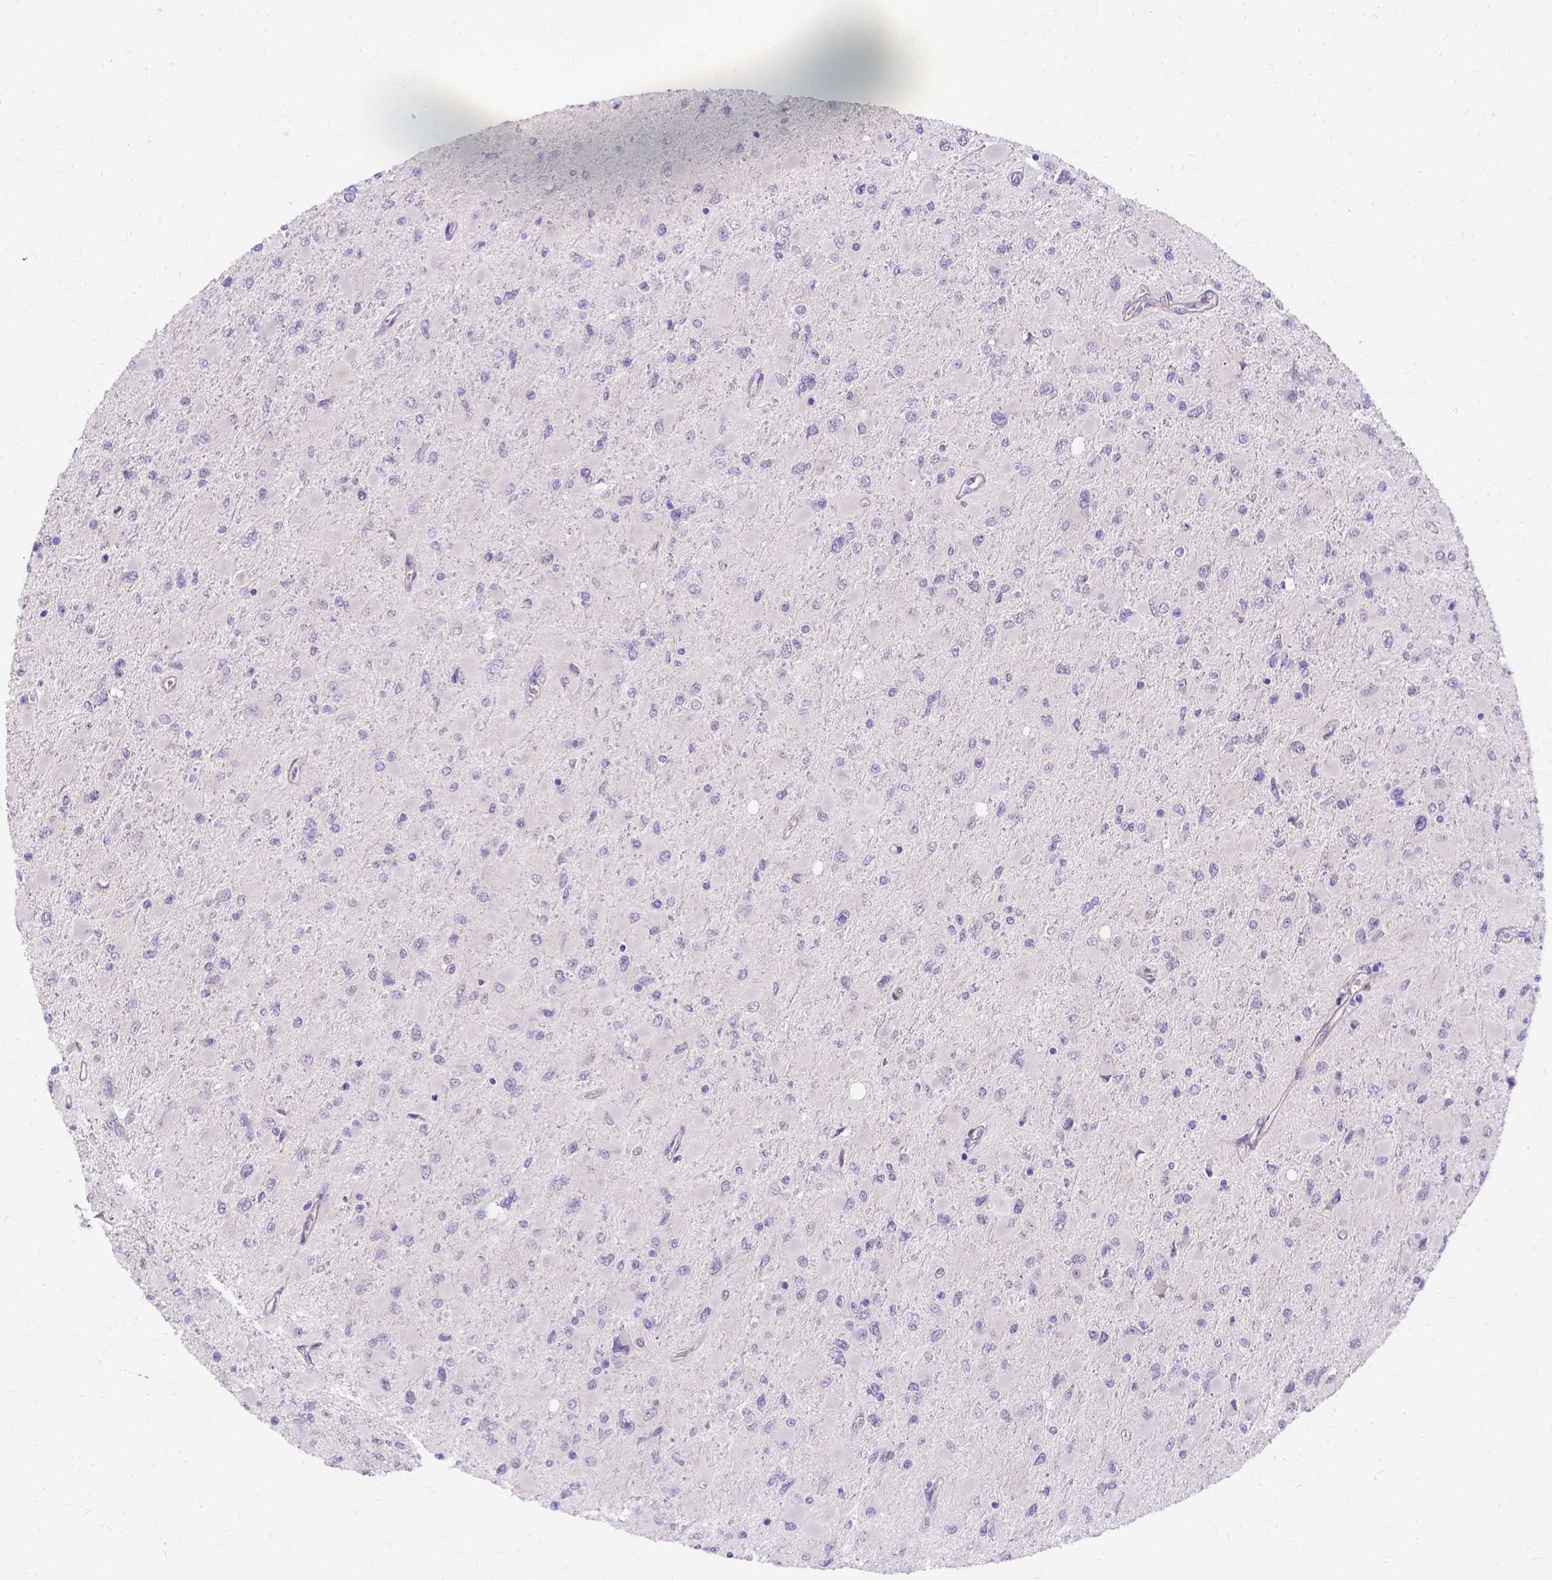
{"staining": {"intensity": "negative", "quantity": "none", "location": "none"}, "tissue": "glioma", "cell_type": "Tumor cells", "image_type": "cancer", "snomed": [{"axis": "morphology", "description": "Glioma, malignant, High grade"}, {"axis": "topography", "description": "Cerebral cortex"}], "caption": "The micrograph displays no significant expression in tumor cells of glioma.", "gene": "PALS1", "patient": {"sex": "female", "age": 36}}